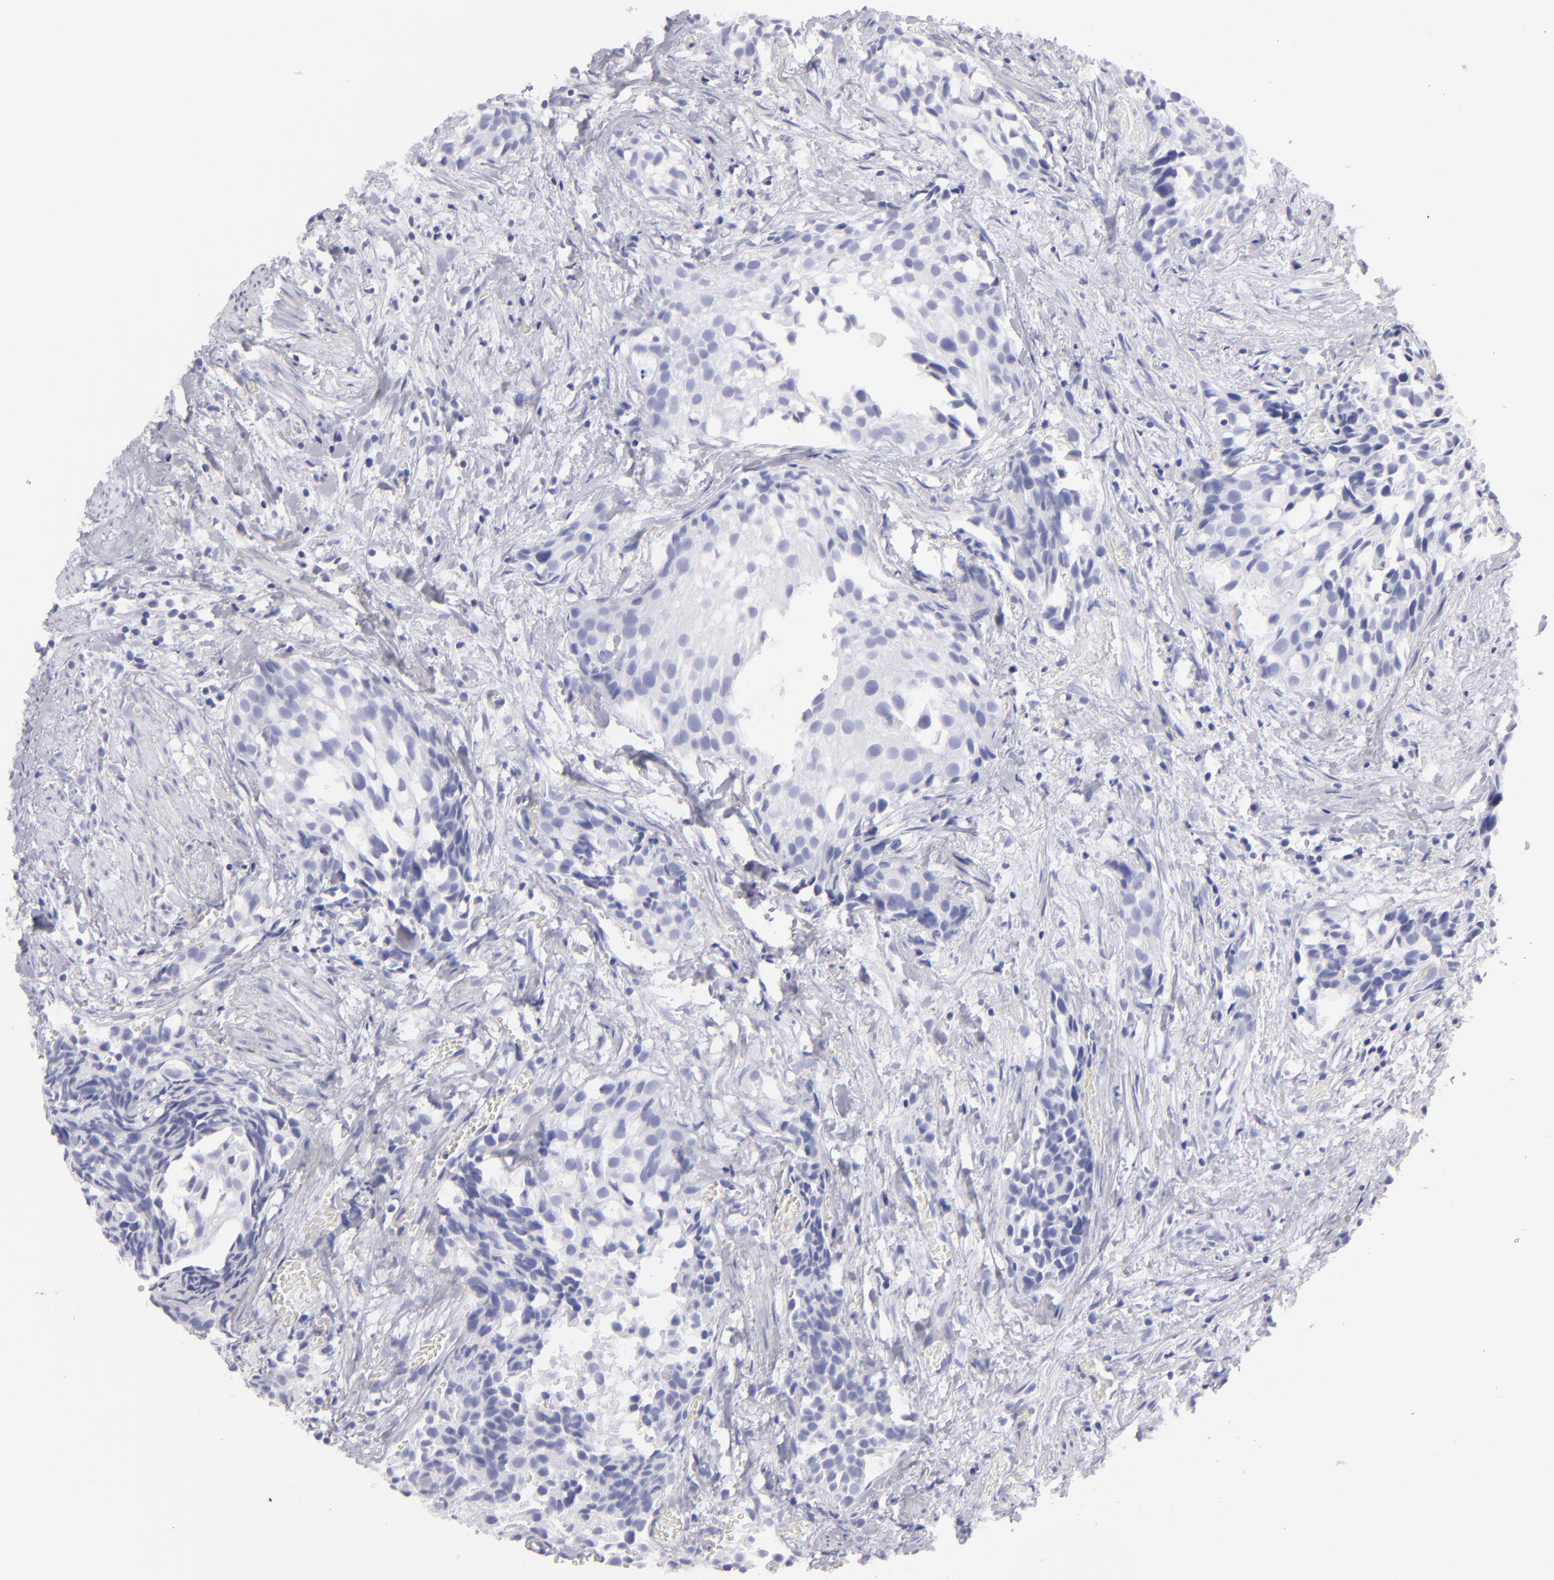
{"staining": {"intensity": "negative", "quantity": "none", "location": "none"}, "tissue": "urothelial cancer", "cell_type": "Tumor cells", "image_type": "cancer", "snomed": [{"axis": "morphology", "description": "Urothelial carcinoma, High grade"}, {"axis": "topography", "description": "Urinary bladder"}], "caption": "IHC of high-grade urothelial carcinoma displays no staining in tumor cells. (DAB (3,3'-diaminobenzidine) immunohistochemistry (IHC) with hematoxylin counter stain).", "gene": "FLG", "patient": {"sex": "female", "age": 78}}